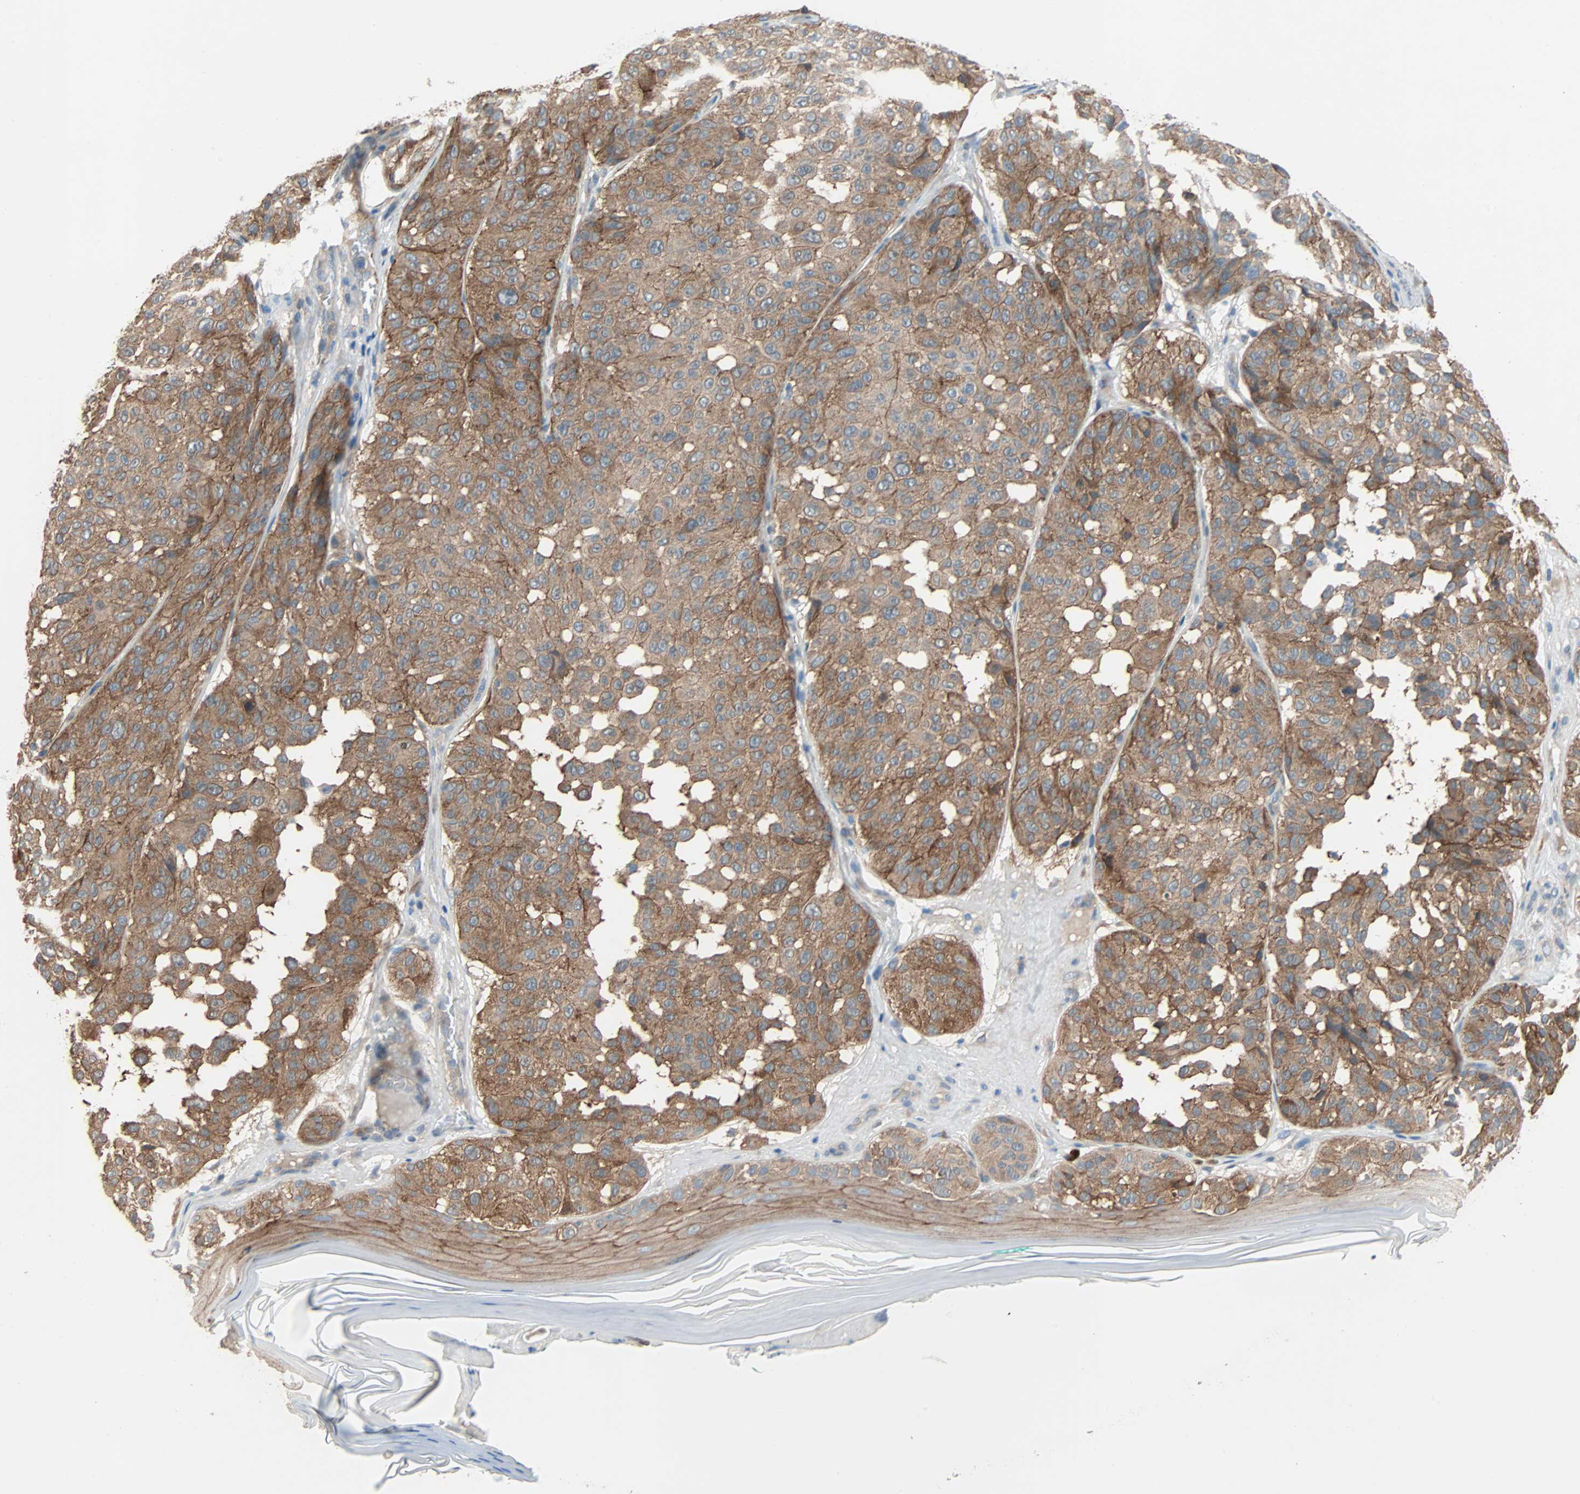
{"staining": {"intensity": "strong", "quantity": ">75%", "location": "cytoplasmic/membranous"}, "tissue": "melanoma", "cell_type": "Tumor cells", "image_type": "cancer", "snomed": [{"axis": "morphology", "description": "Malignant melanoma, NOS"}, {"axis": "topography", "description": "Skin"}], "caption": "Immunohistochemistry (IHC) photomicrograph of neoplastic tissue: human malignant melanoma stained using IHC shows high levels of strong protein expression localized specifically in the cytoplasmic/membranous of tumor cells, appearing as a cytoplasmic/membranous brown color.", "gene": "TNFRSF12A", "patient": {"sex": "female", "age": 46}}